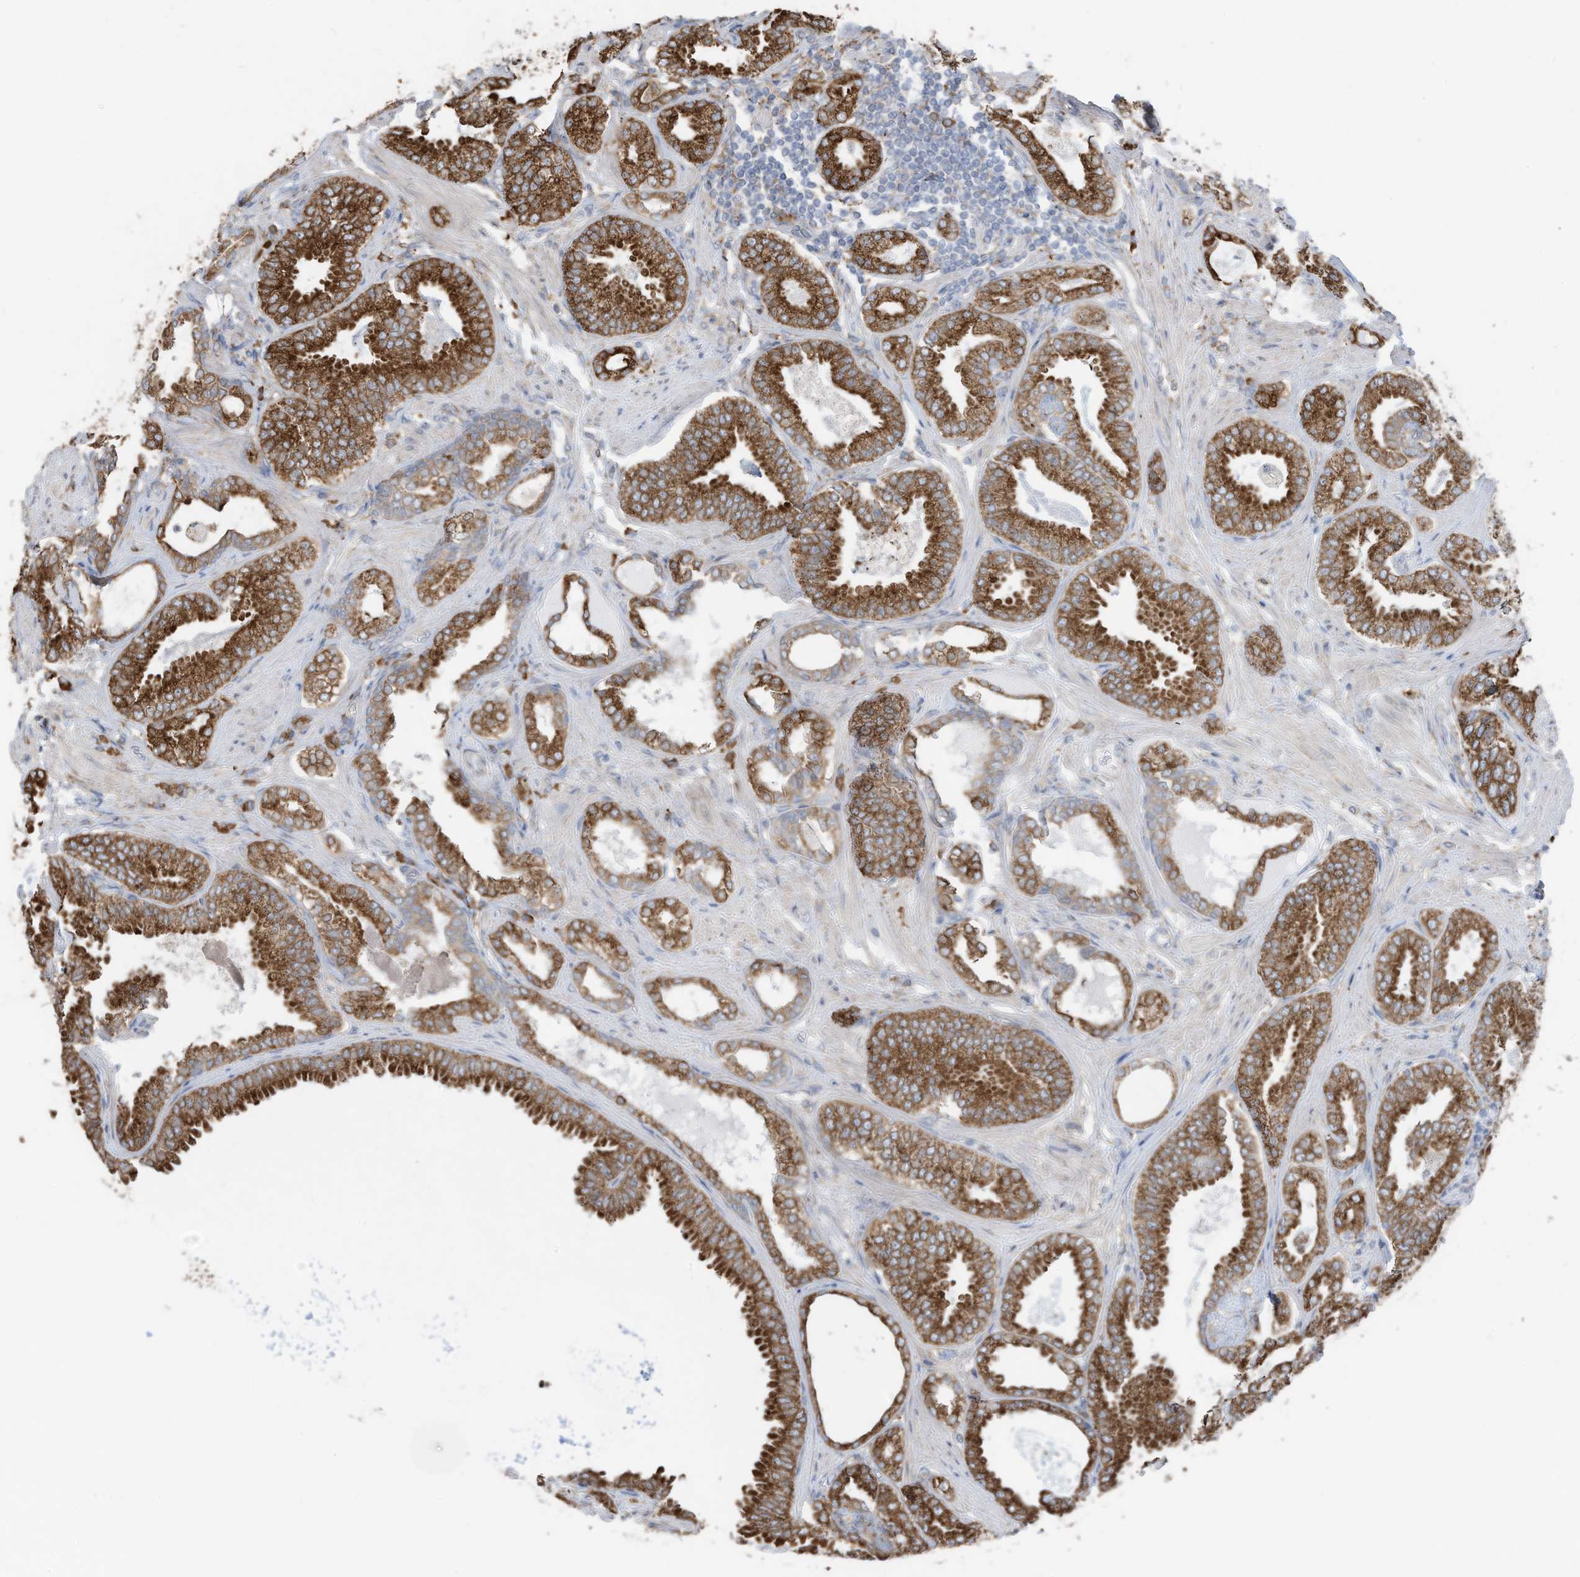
{"staining": {"intensity": "strong", "quantity": ">75%", "location": "cytoplasmic/membranous"}, "tissue": "prostate cancer", "cell_type": "Tumor cells", "image_type": "cancer", "snomed": [{"axis": "morphology", "description": "Adenocarcinoma, Low grade"}, {"axis": "topography", "description": "Prostate"}], "caption": "Immunohistochemical staining of human adenocarcinoma (low-grade) (prostate) demonstrates high levels of strong cytoplasmic/membranous protein positivity in about >75% of tumor cells.", "gene": "ZNF354C", "patient": {"sex": "male", "age": 71}}